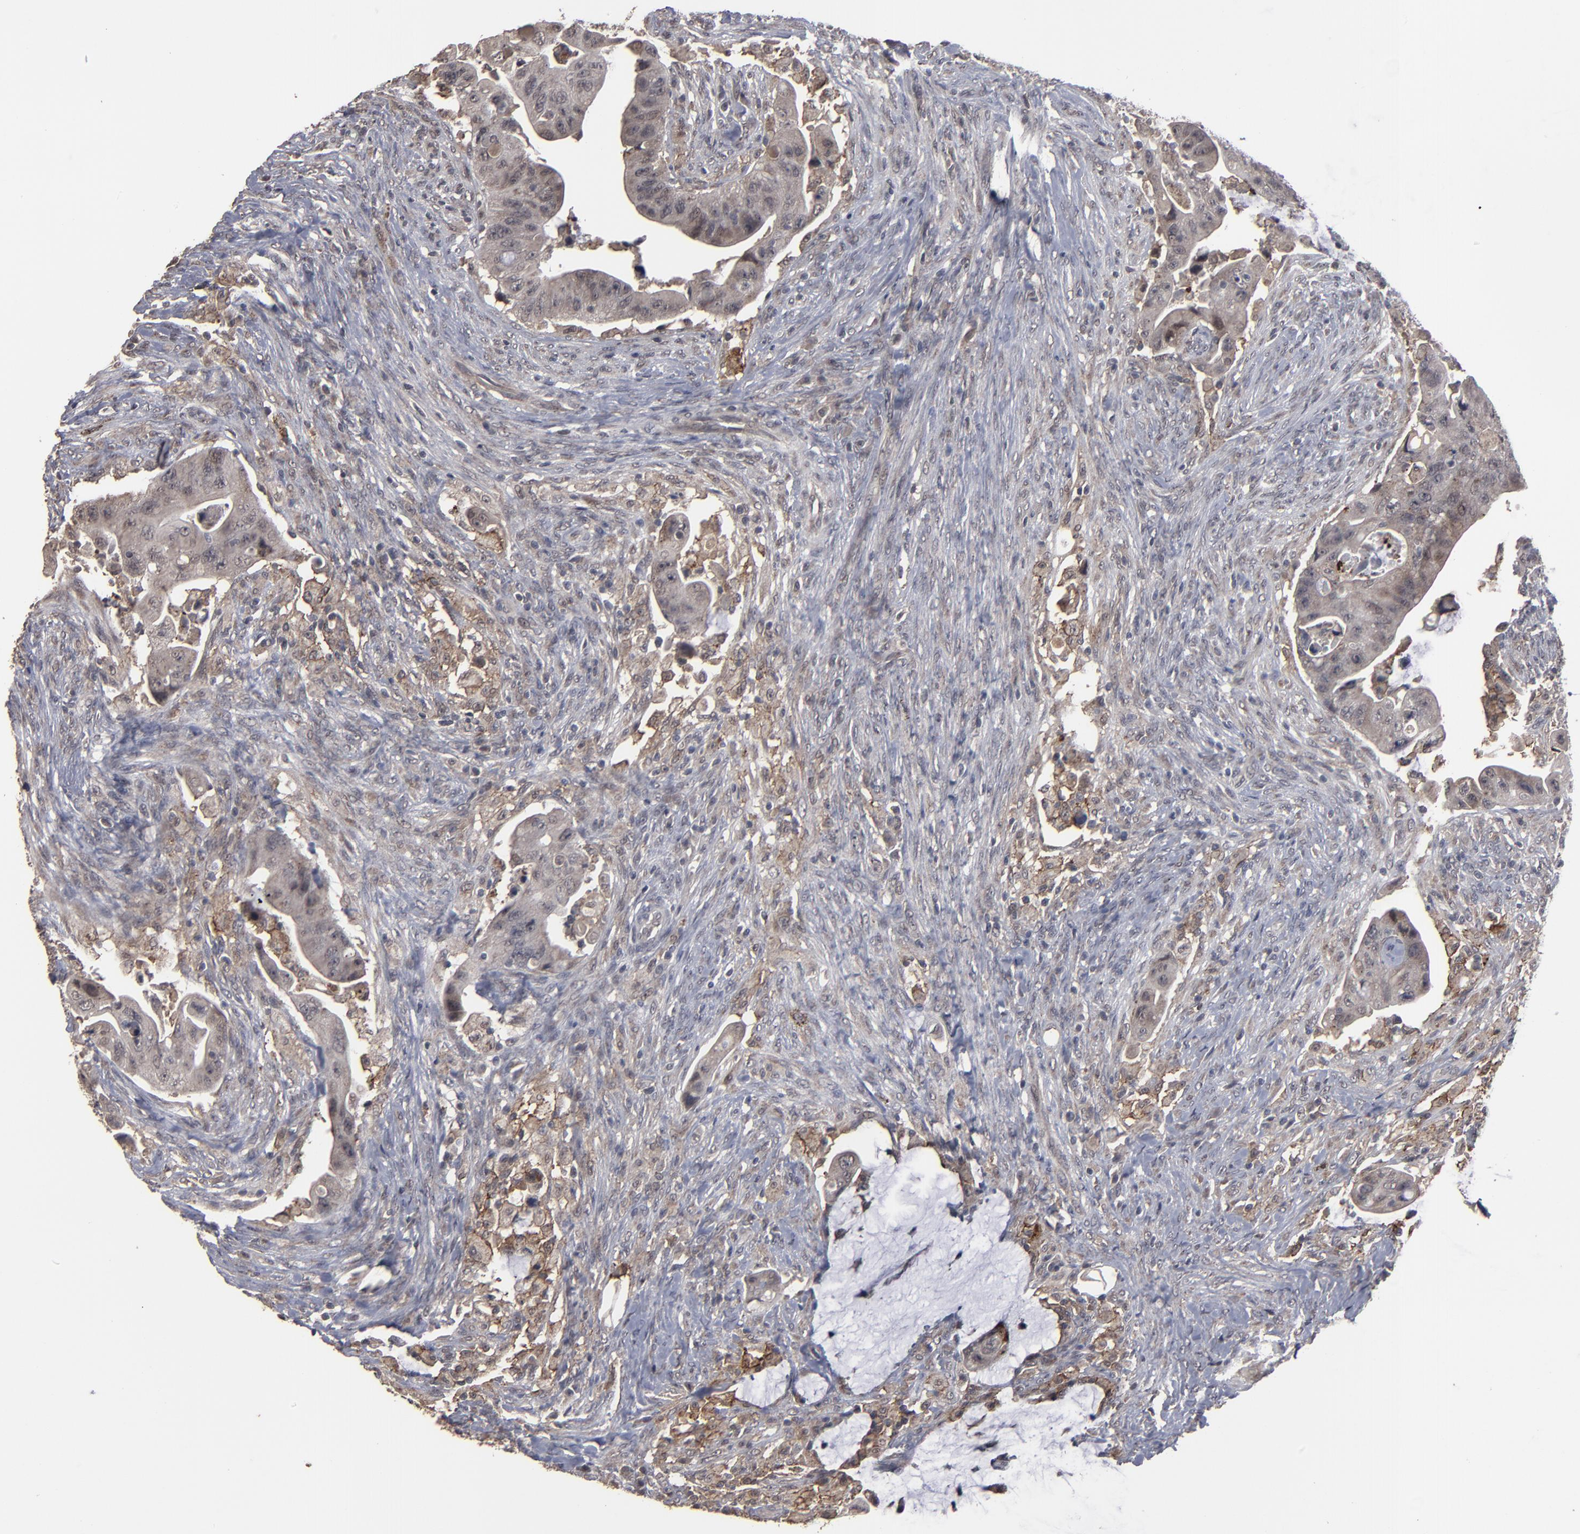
{"staining": {"intensity": "weak", "quantity": ">75%", "location": "cytoplasmic/membranous,nuclear"}, "tissue": "colorectal cancer", "cell_type": "Tumor cells", "image_type": "cancer", "snomed": [{"axis": "morphology", "description": "Adenocarcinoma, NOS"}, {"axis": "topography", "description": "Rectum"}], "caption": "Tumor cells show low levels of weak cytoplasmic/membranous and nuclear positivity in about >75% of cells in colorectal adenocarcinoma.", "gene": "SLC22A17", "patient": {"sex": "female", "age": 71}}